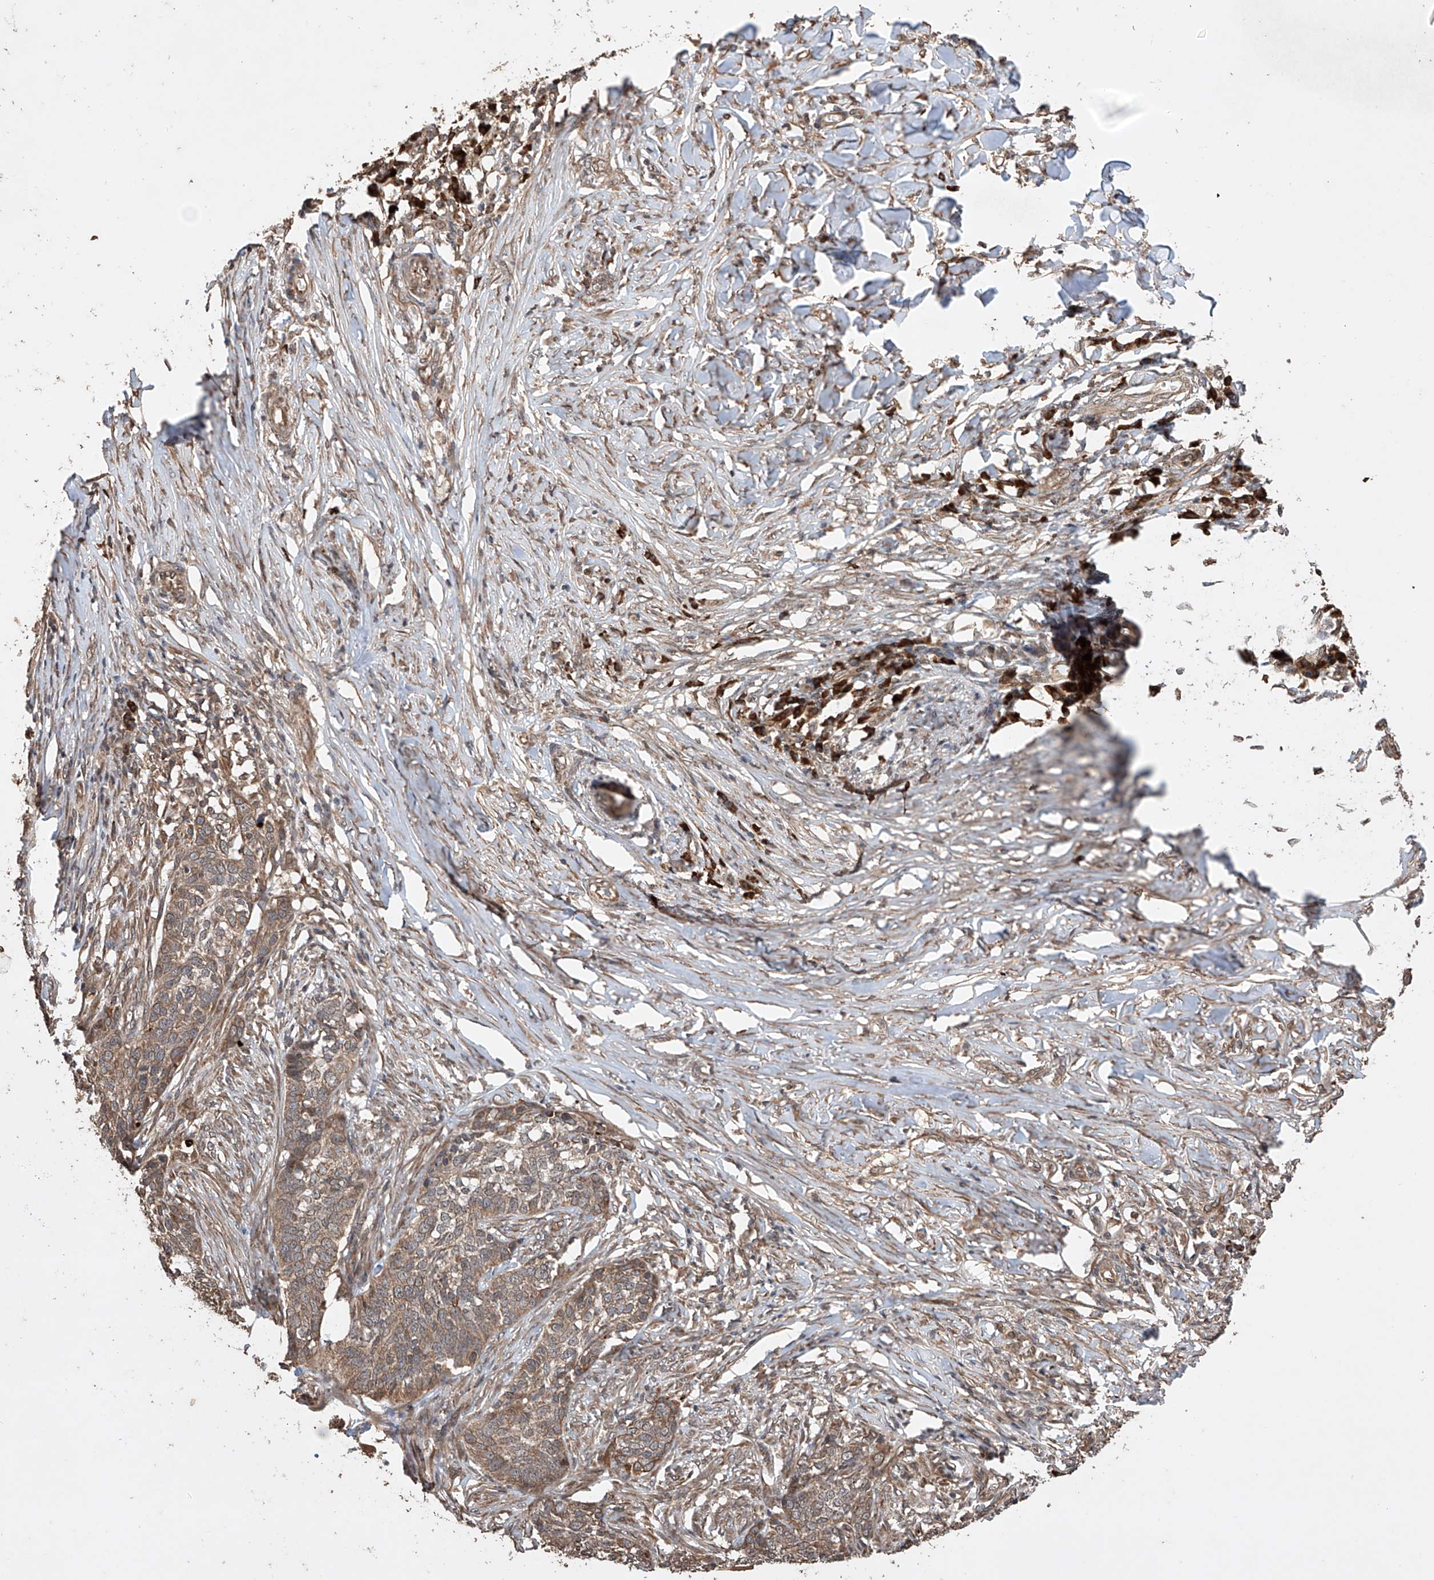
{"staining": {"intensity": "moderate", "quantity": ">75%", "location": "cytoplasmic/membranous"}, "tissue": "skin cancer", "cell_type": "Tumor cells", "image_type": "cancer", "snomed": [{"axis": "morphology", "description": "Basal cell carcinoma"}, {"axis": "topography", "description": "Skin"}], "caption": "High-magnification brightfield microscopy of skin basal cell carcinoma stained with DAB (3,3'-diaminobenzidine) (brown) and counterstained with hematoxylin (blue). tumor cells exhibit moderate cytoplasmic/membranous expression is identified in about>75% of cells.", "gene": "LURAP1", "patient": {"sex": "male", "age": 85}}